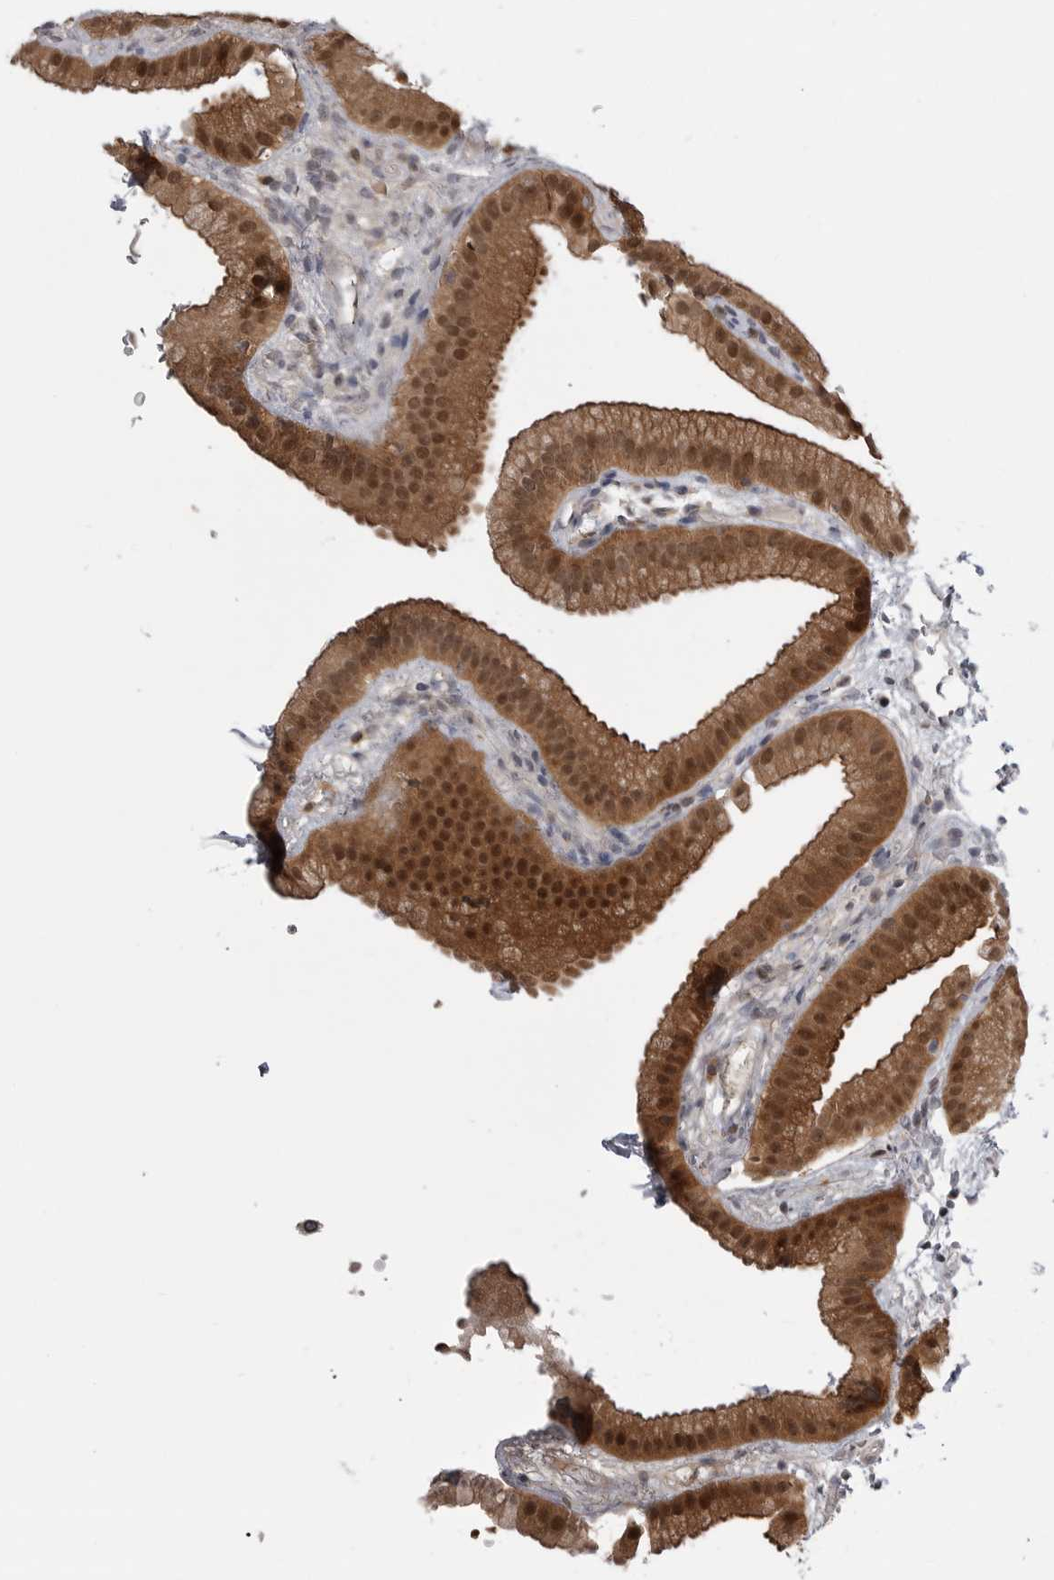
{"staining": {"intensity": "strong", "quantity": ">75%", "location": "cytoplasmic/membranous,nuclear"}, "tissue": "gallbladder", "cell_type": "Glandular cells", "image_type": "normal", "snomed": [{"axis": "morphology", "description": "Normal tissue, NOS"}, {"axis": "topography", "description": "Gallbladder"}], "caption": "Immunohistochemical staining of benign gallbladder demonstrates high levels of strong cytoplasmic/membranous,nuclear positivity in about >75% of glandular cells.", "gene": "MAPK13", "patient": {"sex": "female", "age": 64}}